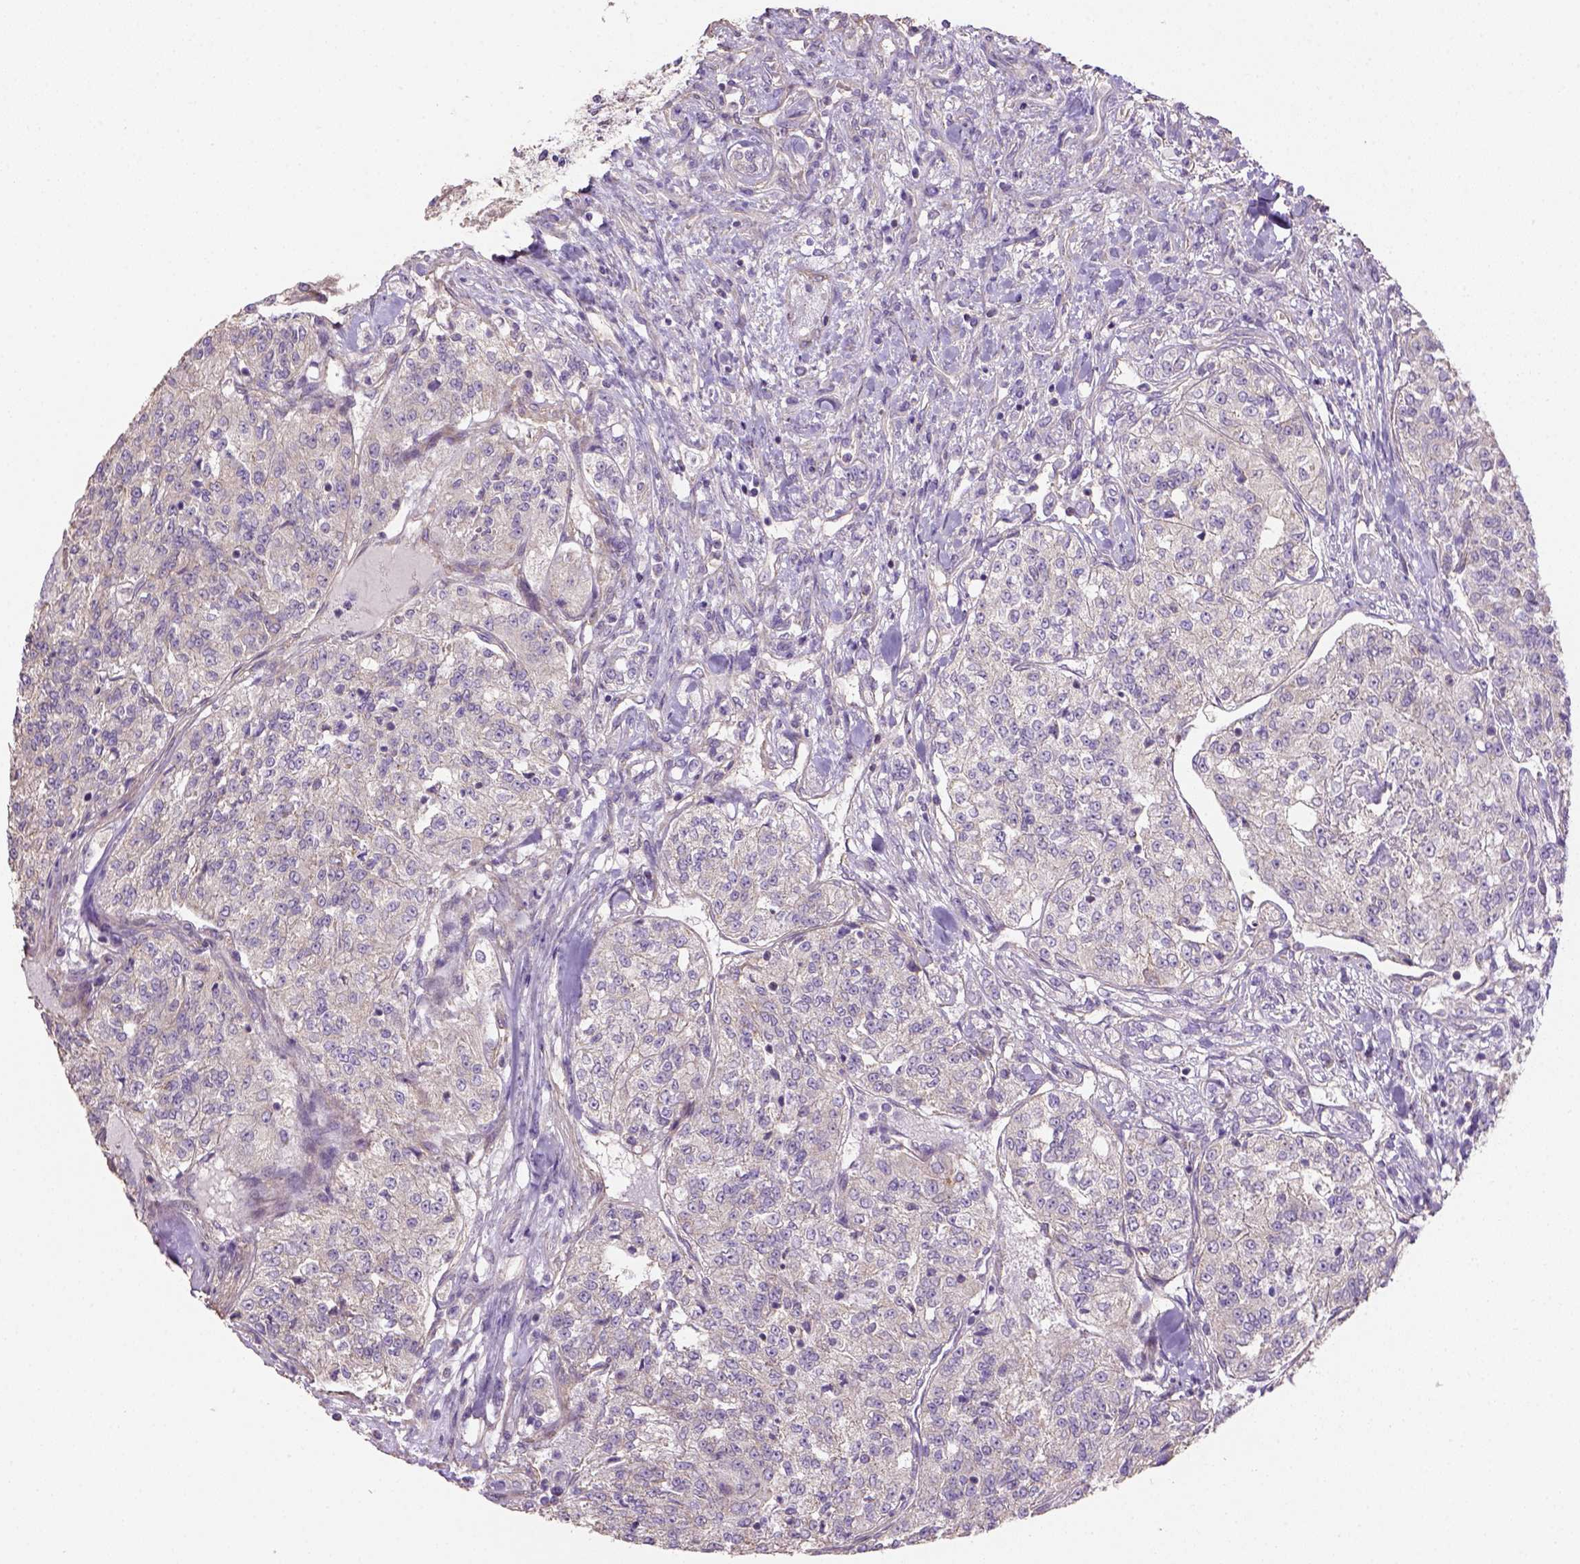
{"staining": {"intensity": "negative", "quantity": "none", "location": "none"}, "tissue": "renal cancer", "cell_type": "Tumor cells", "image_type": "cancer", "snomed": [{"axis": "morphology", "description": "Adenocarcinoma, NOS"}, {"axis": "topography", "description": "Kidney"}], "caption": "An immunohistochemistry photomicrograph of renal adenocarcinoma is shown. There is no staining in tumor cells of renal adenocarcinoma. (Immunohistochemistry (ihc), brightfield microscopy, high magnification).", "gene": "HTRA1", "patient": {"sex": "female", "age": 63}}